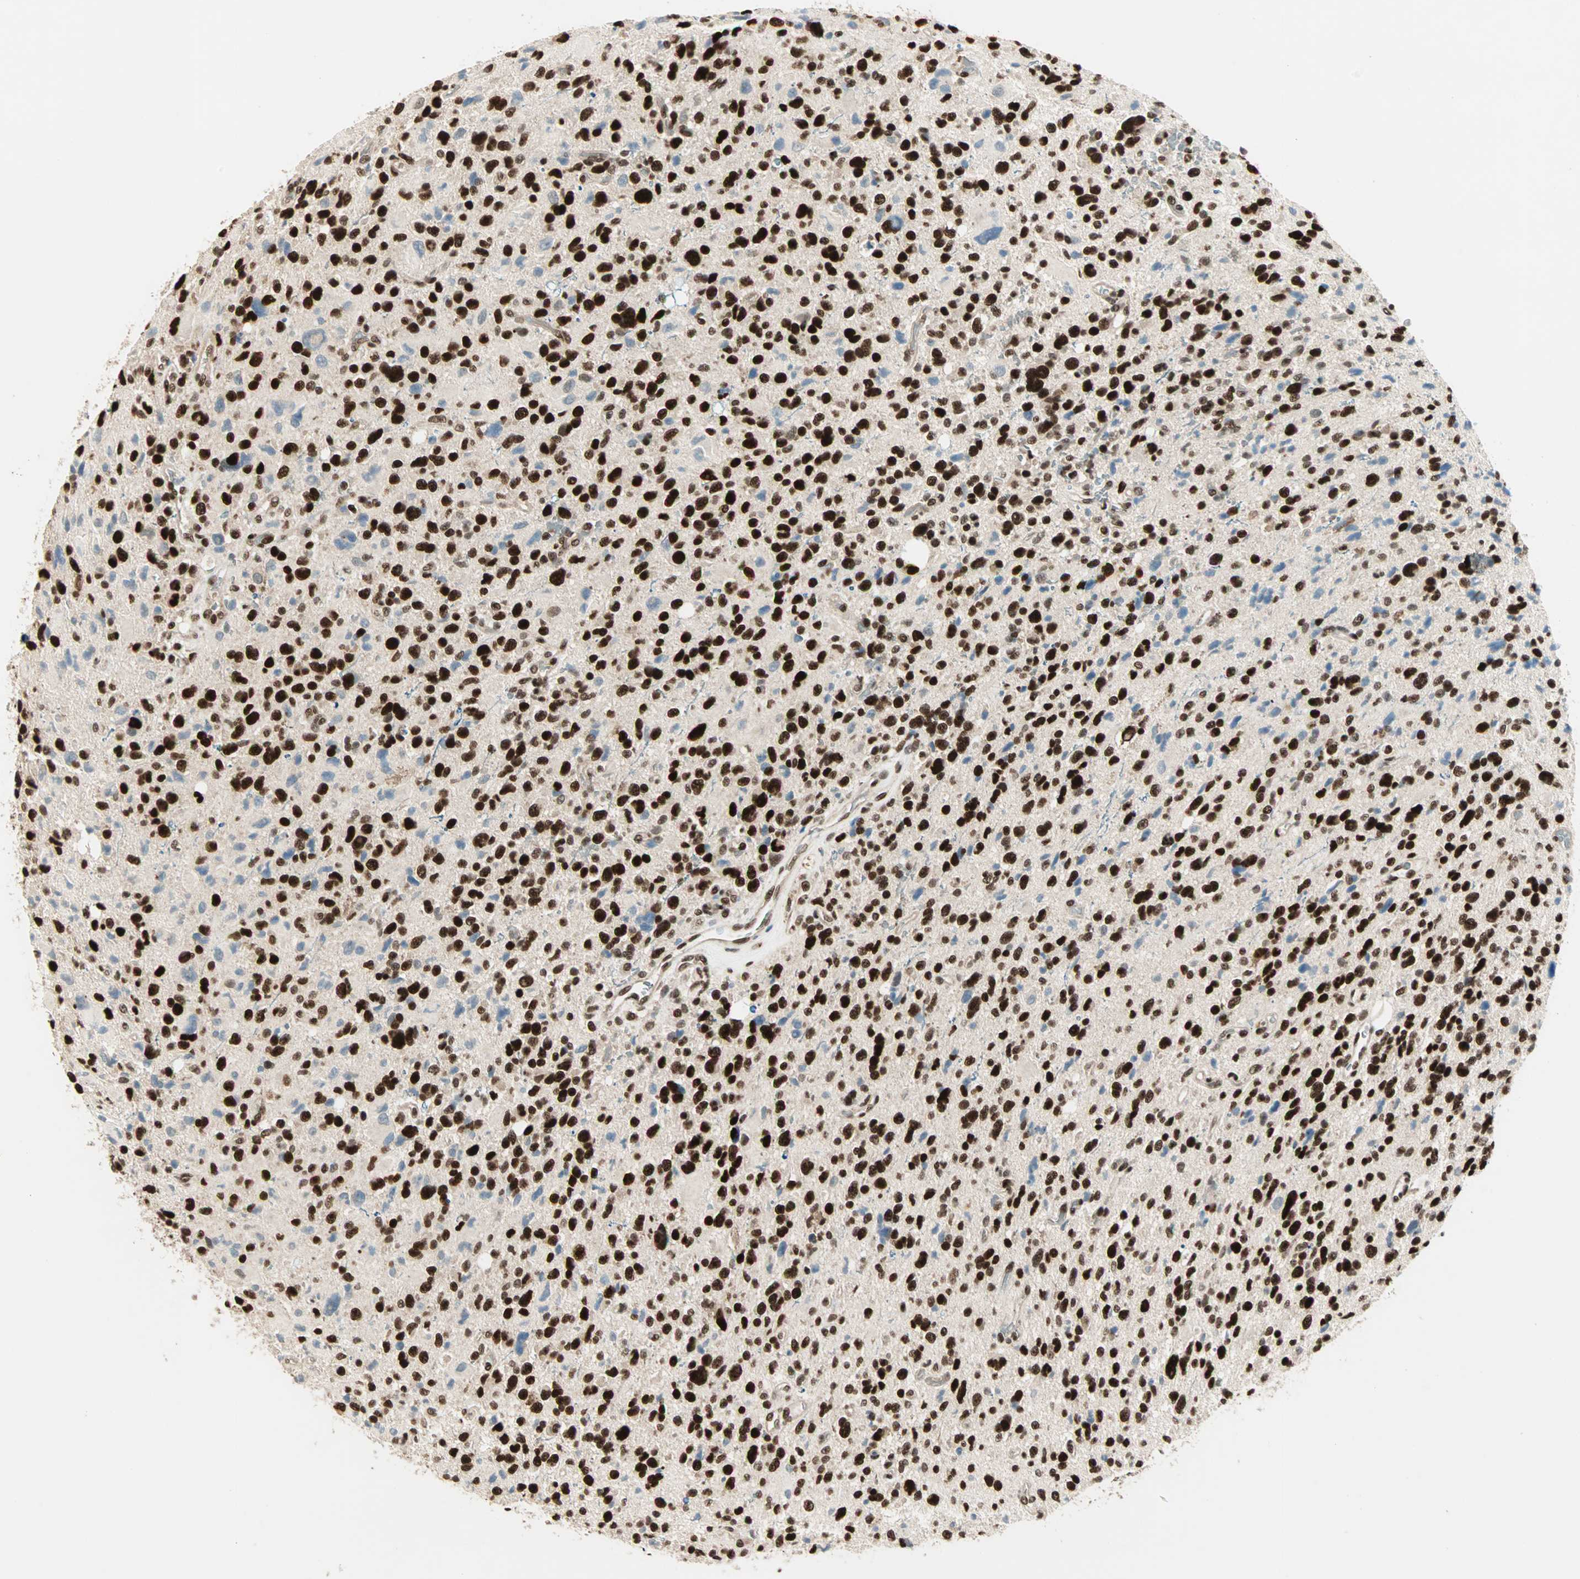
{"staining": {"intensity": "strong", "quantity": ">75%", "location": "nuclear"}, "tissue": "glioma", "cell_type": "Tumor cells", "image_type": "cancer", "snomed": [{"axis": "morphology", "description": "Glioma, malignant, High grade"}, {"axis": "topography", "description": "Brain"}], "caption": "Tumor cells exhibit high levels of strong nuclear staining in approximately >75% of cells in glioma.", "gene": "MDC1", "patient": {"sex": "male", "age": 48}}